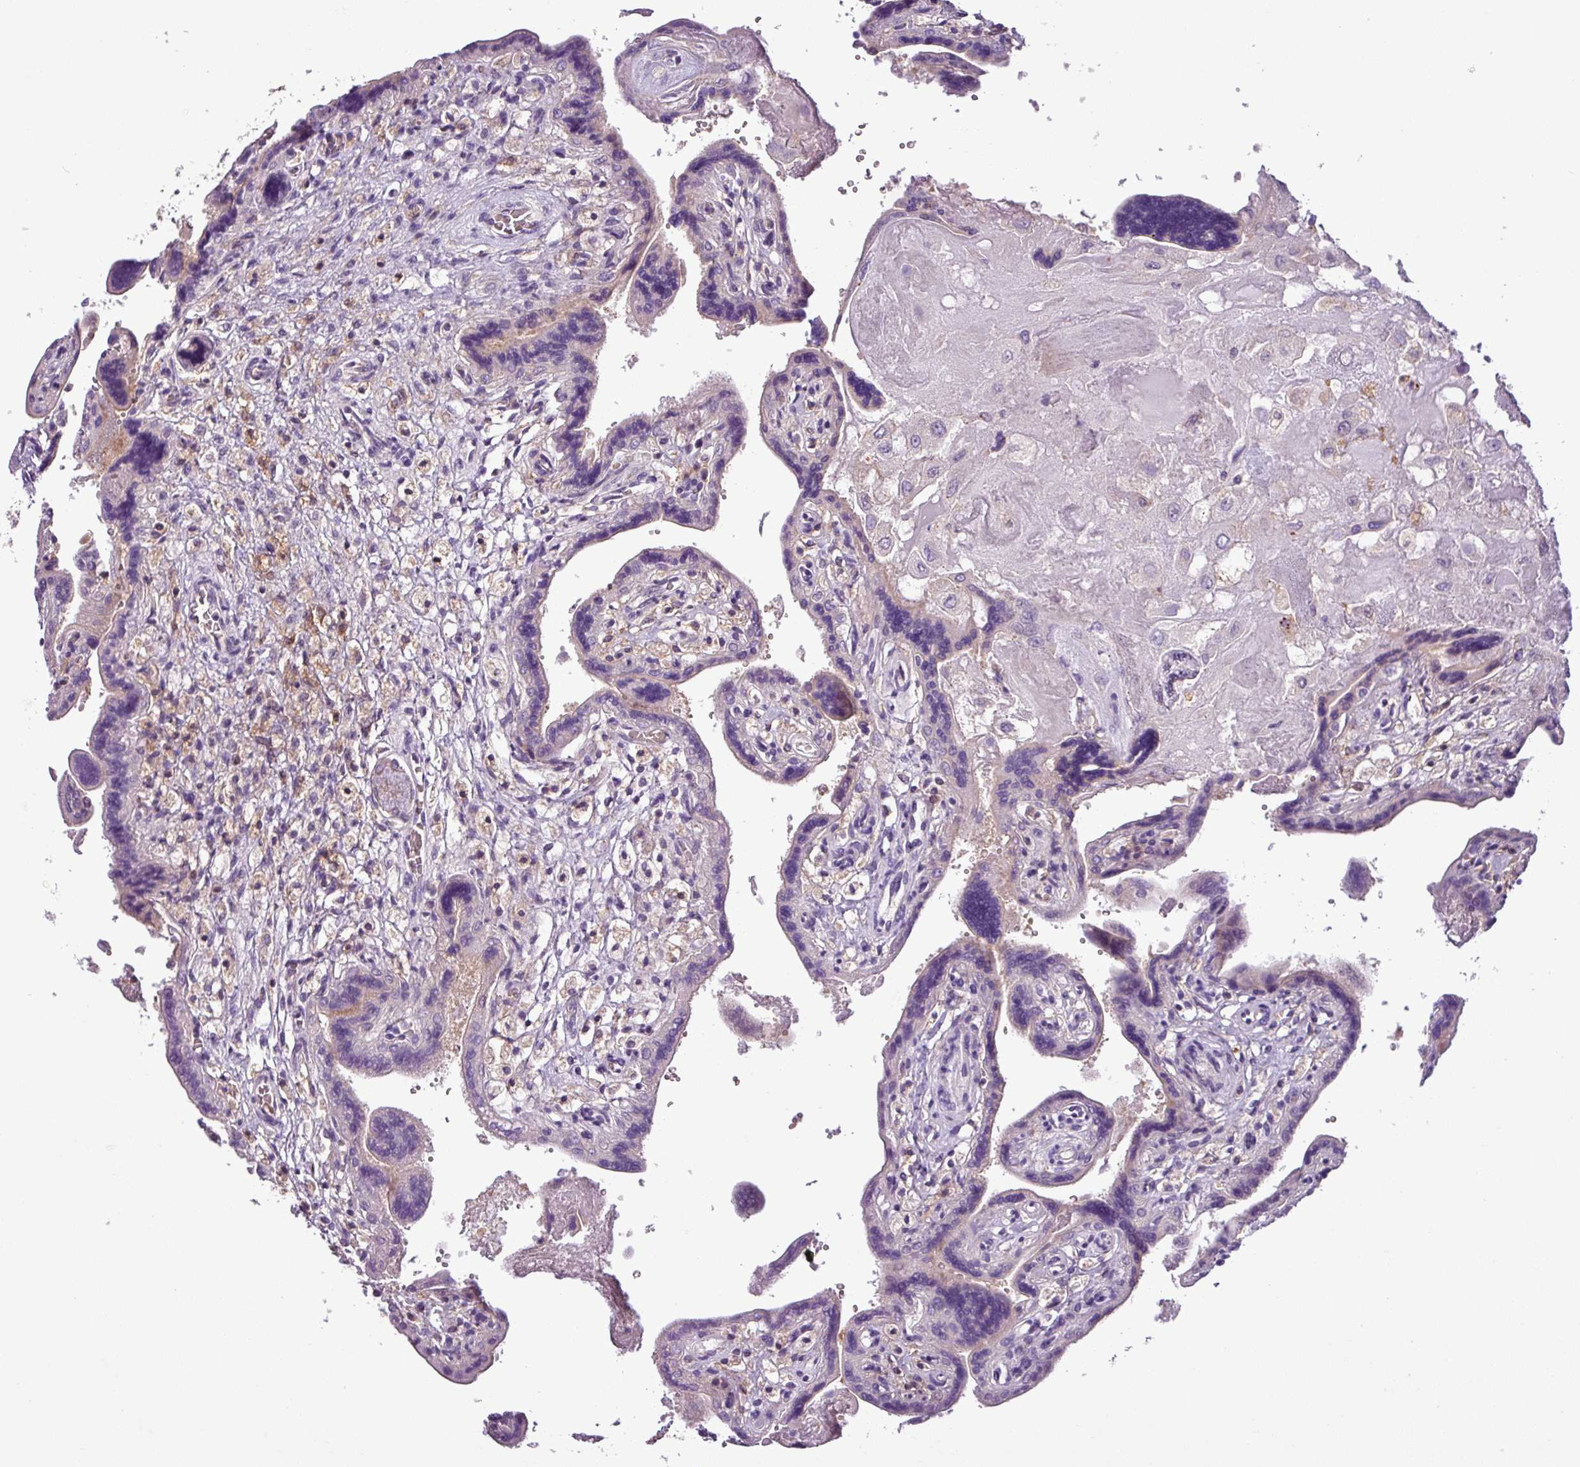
{"staining": {"intensity": "negative", "quantity": "none", "location": "none"}, "tissue": "placenta", "cell_type": "Decidual cells", "image_type": "normal", "snomed": [{"axis": "morphology", "description": "Normal tissue, NOS"}, {"axis": "topography", "description": "Placenta"}], "caption": "Photomicrograph shows no protein expression in decidual cells of unremarkable placenta.", "gene": "CARHSP1", "patient": {"sex": "female", "age": 37}}